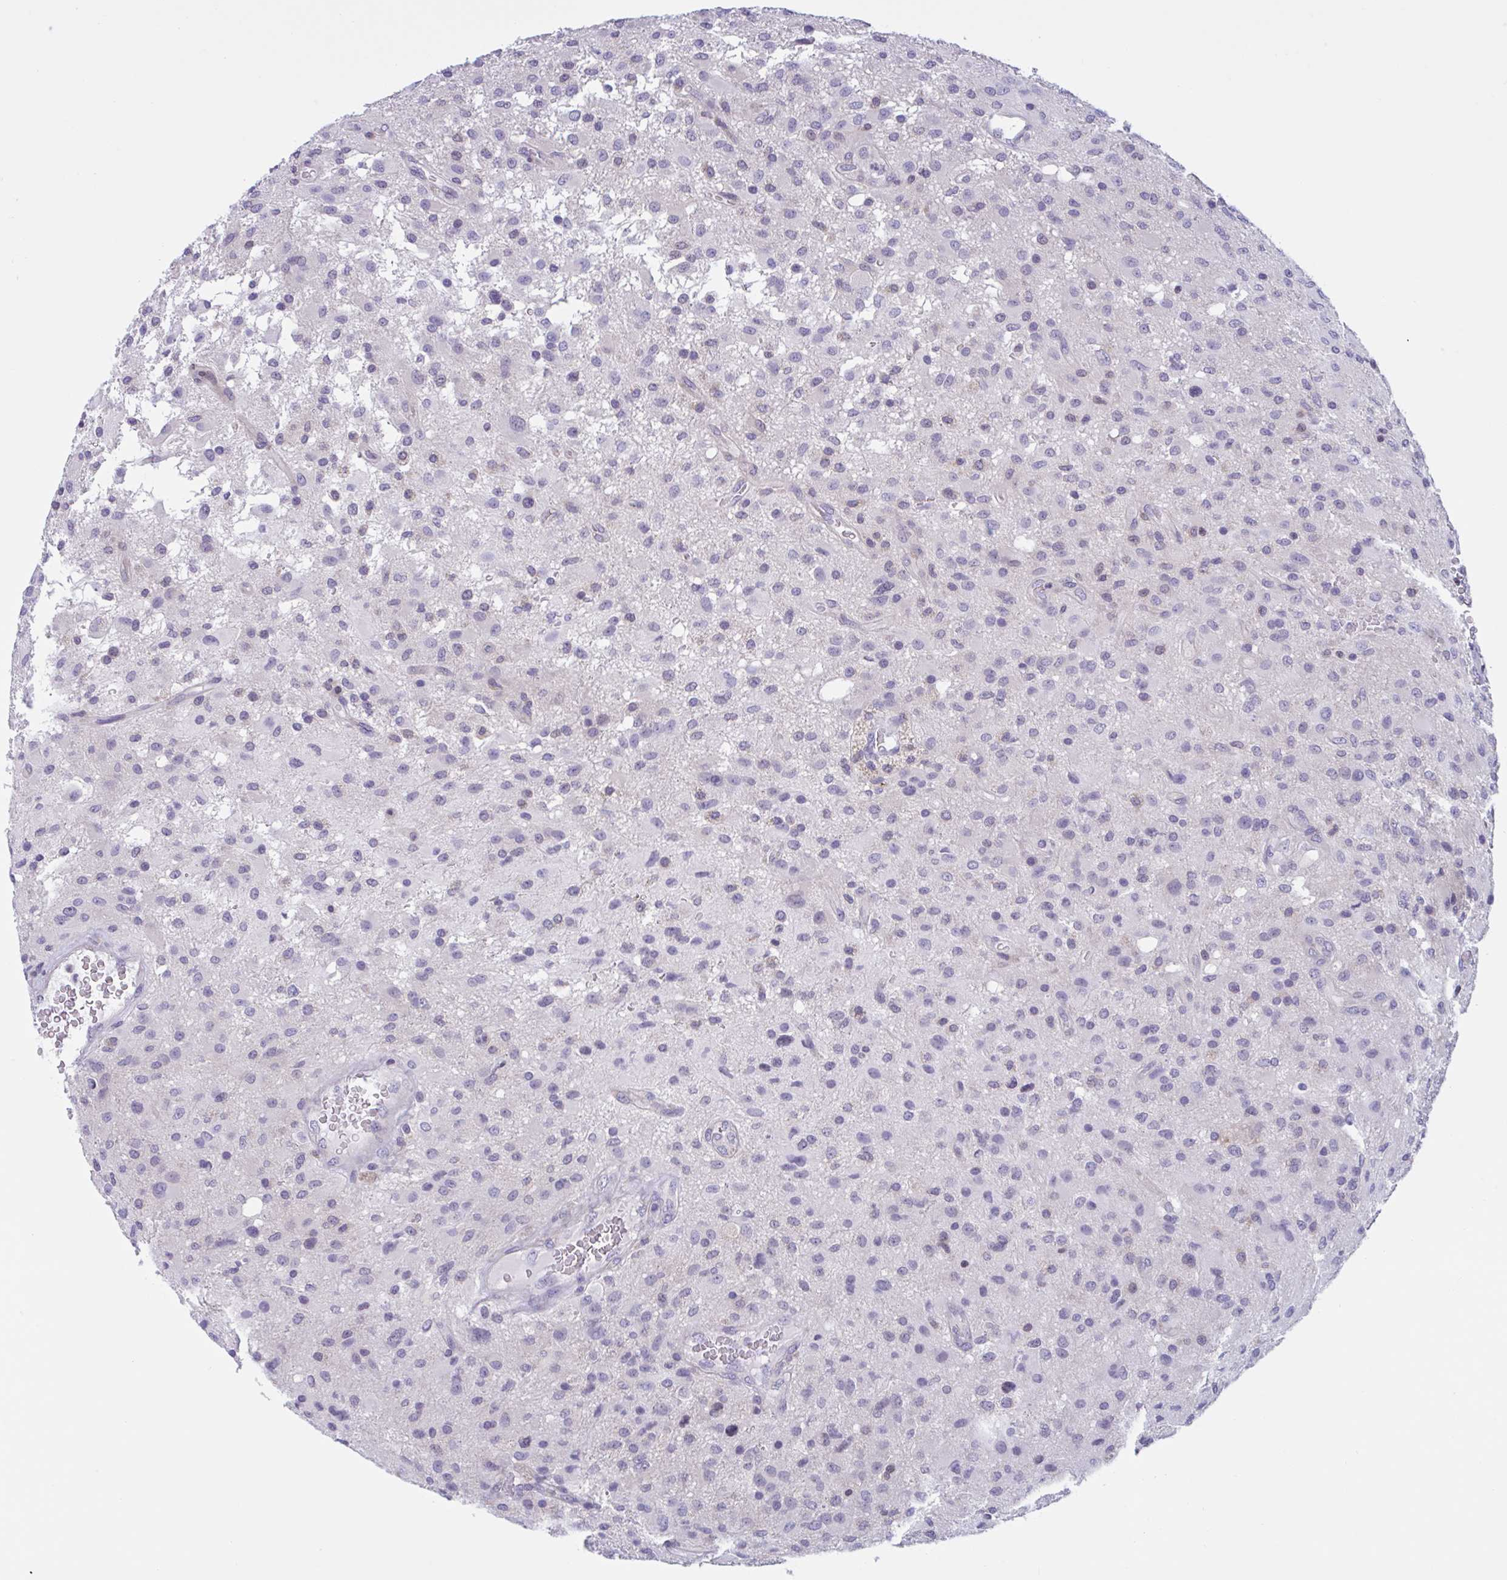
{"staining": {"intensity": "negative", "quantity": "none", "location": "none"}, "tissue": "glioma", "cell_type": "Tumor cells", "image_type": "cancer", "snomed": [{"axis": "morphology", "description": "Glioma, malignant, High grade"}, {"axis": "topography", "description": "Brain"}], "caption": "The immunohistochemistry (IHC) histopathology image has no significant positivity in tumor cells of glioma tissue.", "gene": "SNX11", "patient": {"sex": "male", "age": 53}}